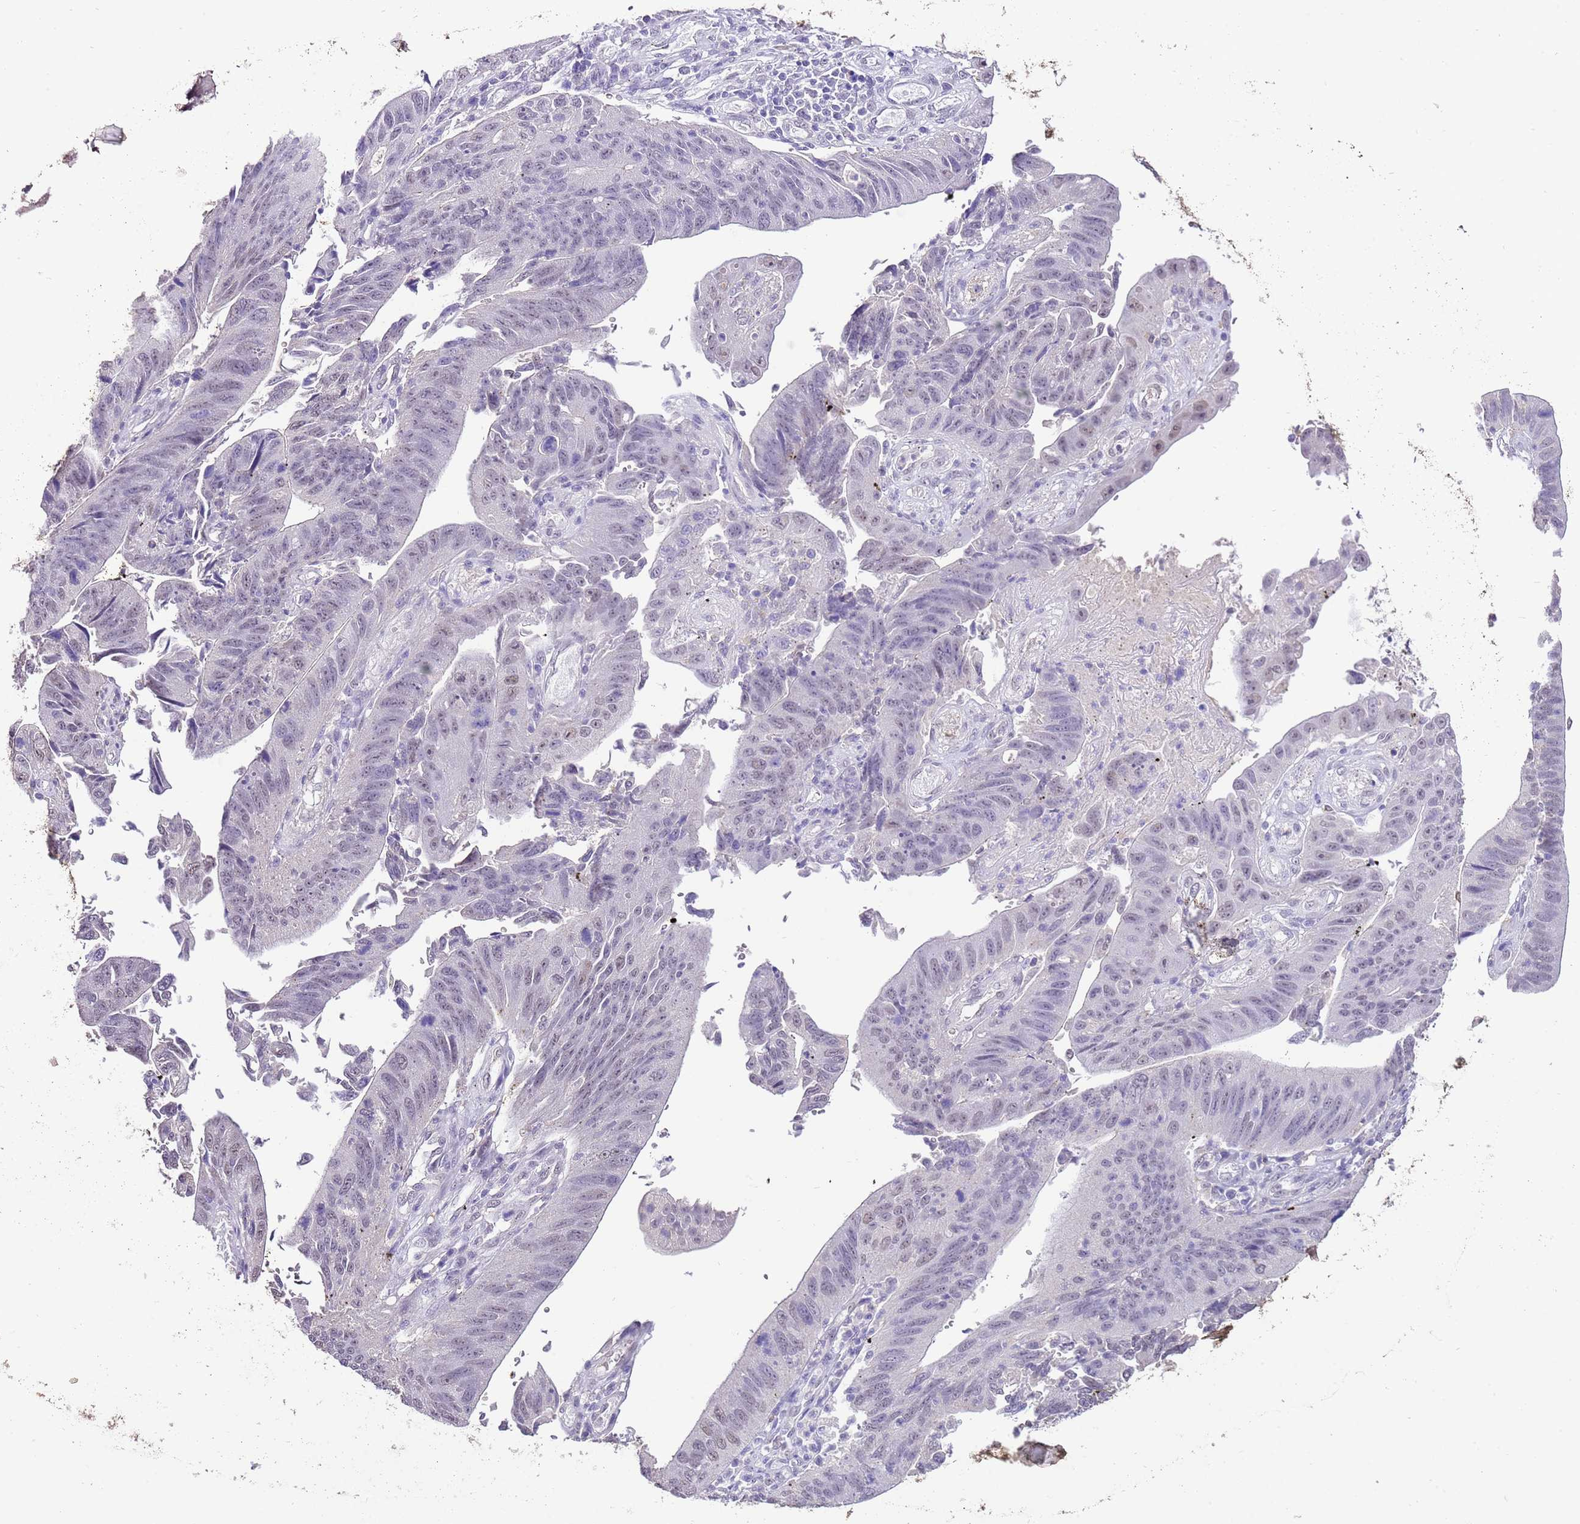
{"staining": {"intensity": "weak", "quantity": "25%-75%", "location": "nuclear"}, "tissue": "stomach cancer", "cell_type": "Tumor cells", "image_type": "cancer", "snomed": [{"axis": "morphology", "description": "Adenocarcinoma, NOS"}, {"axis": "topography", "description": "Stomach"}], "caption": "This image shows stomach adenocarcinoma stained with immunohistochemistry (IHC) to label a protein in brown. The nuclear of tumor cells show weak positivity for the protein. Nuclei are counter-stained blue.", "gene": "IZUMO4", "patient": {"sex": "male", "age": 59}}